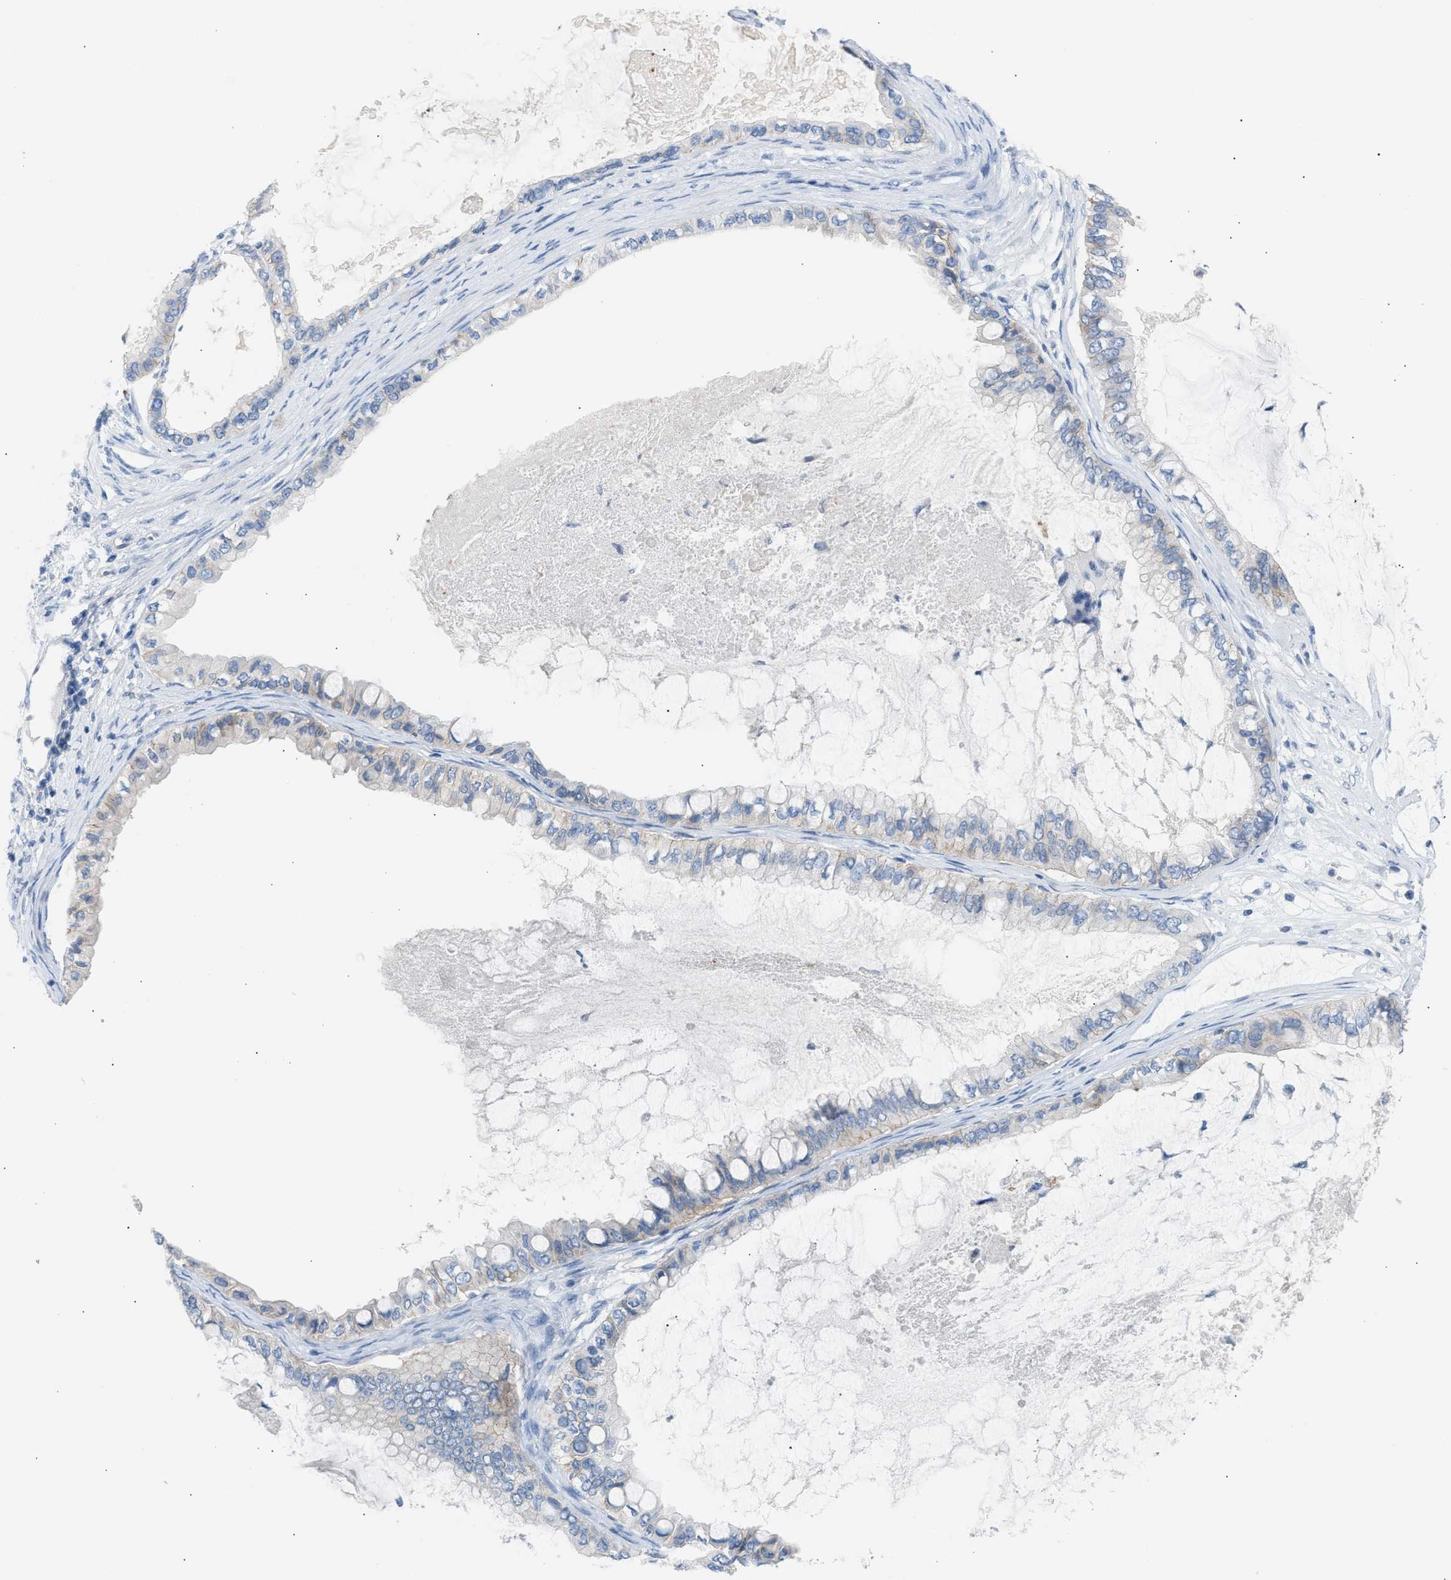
{"staining": {"intensity": "weak", "quantity": "<25%", "location": "cytoplasmic/membranous"}, "tissue": "ovarian cancer", "cell_type": "Tumor cells", "image_type": "cancer", "snomed": [{"axis": "morphology", "description": "Cystadenocarcinoma, mucinous, NOS"}, {"axis": "topography", "description": "Ovary"}], "caption": "Ovarian mucinous cystadenocarcinoma was stained to show a protein in brown. There is no significant expression in tumor cells.", "gene": "ERBB2", "patient": {"sex": "female", "age": 80}}